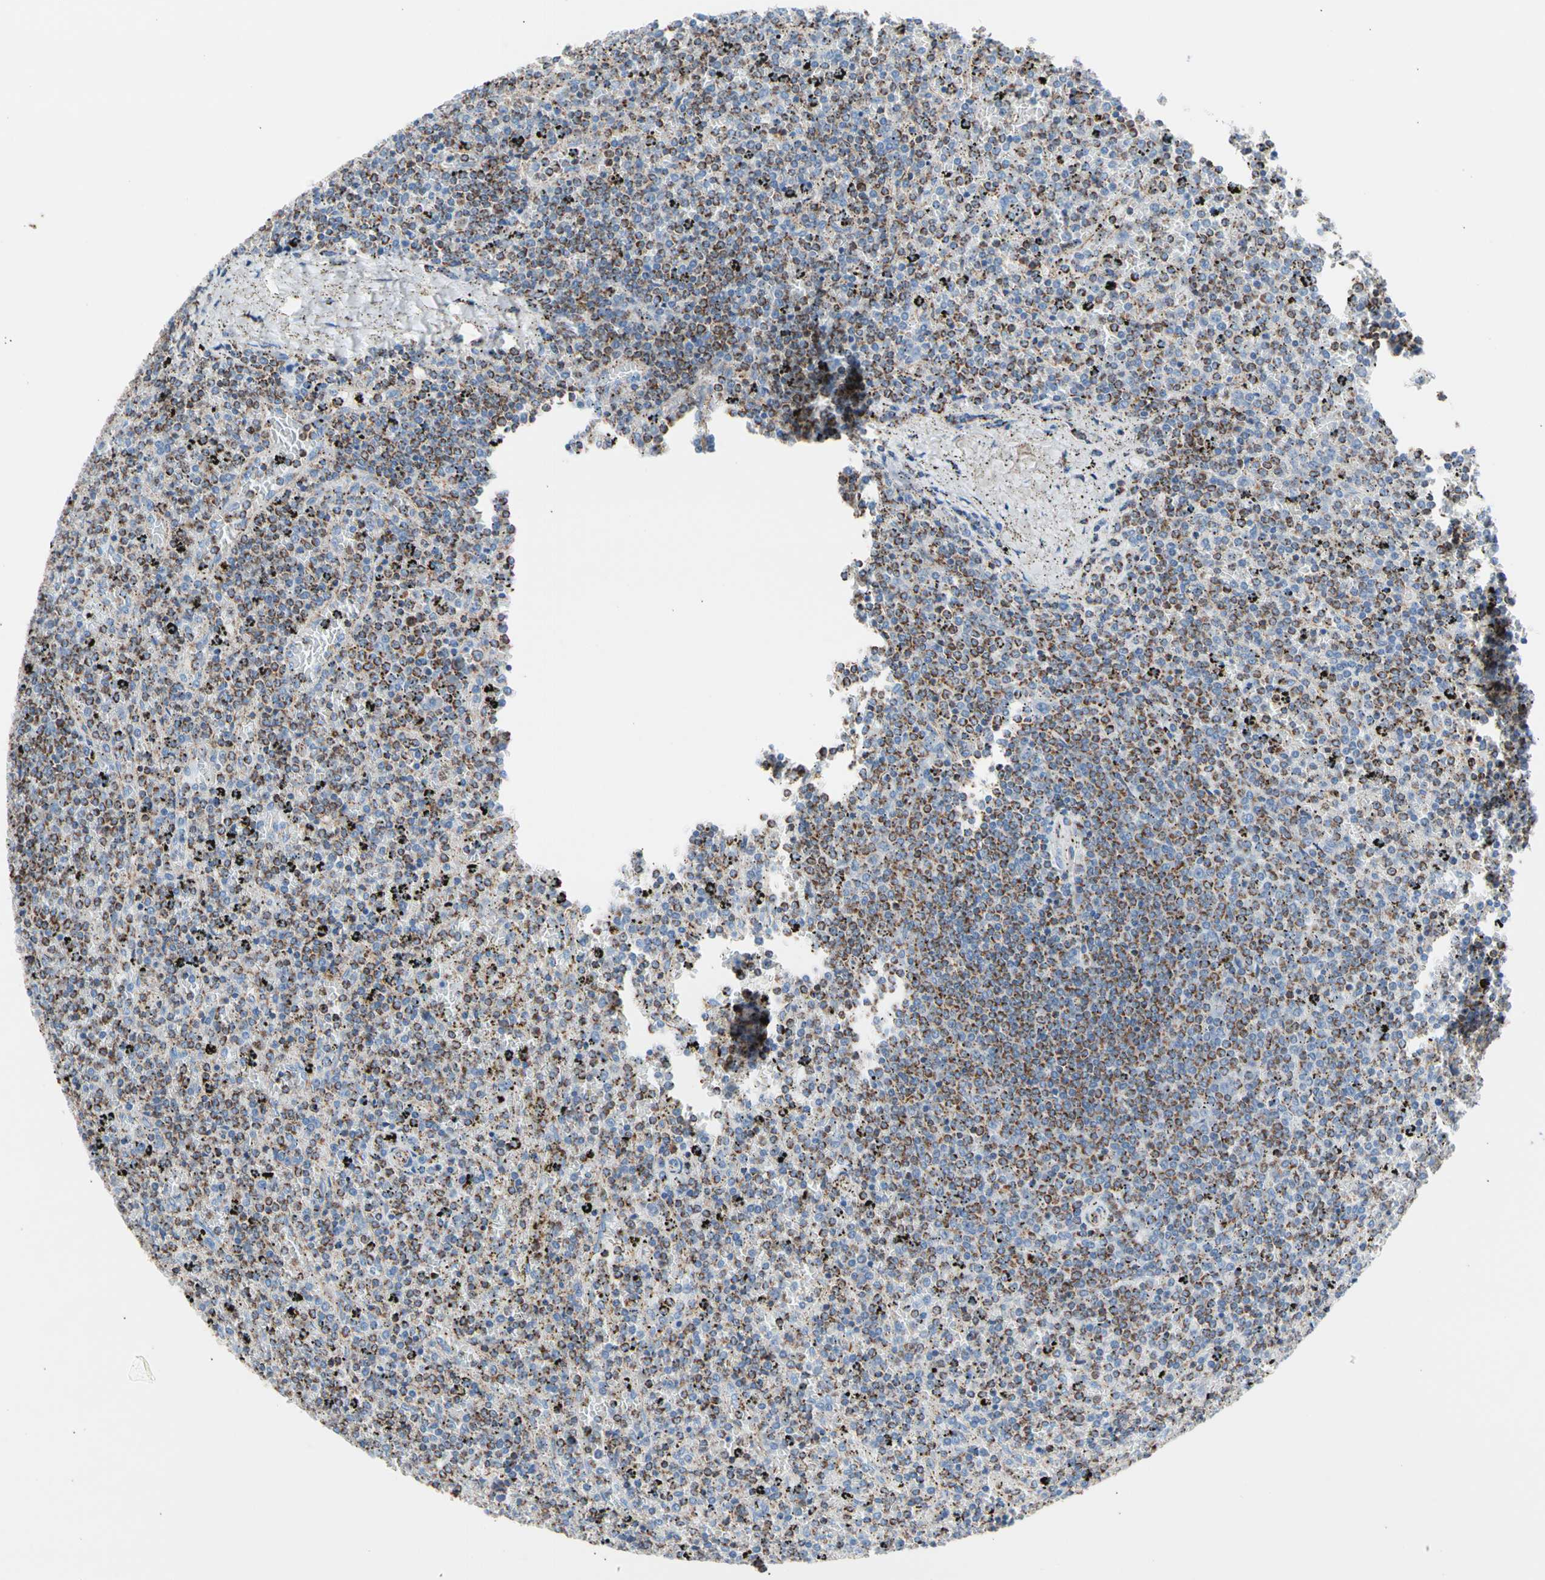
{"staining": {"intensity": "strong", "quantity": ">75%", "location": "cytoplasmic/membranous"}, "tissue": "lymphoma", "cell_type": "Tumor cells", "image_type": "cancer", "snomed": [{"axis": "morphology", "description": "Malignant lymphoma, non-Hodgkin's type, Low grade"}, {"axis": "topography", "description": "Spleen"}], "caption": "Lymphoma stained for a protein displays strong cytoplasmic/membranous positivity in tumor cells.", "gene": "HK1", "patient": {"sex": "female", "age": 77}}